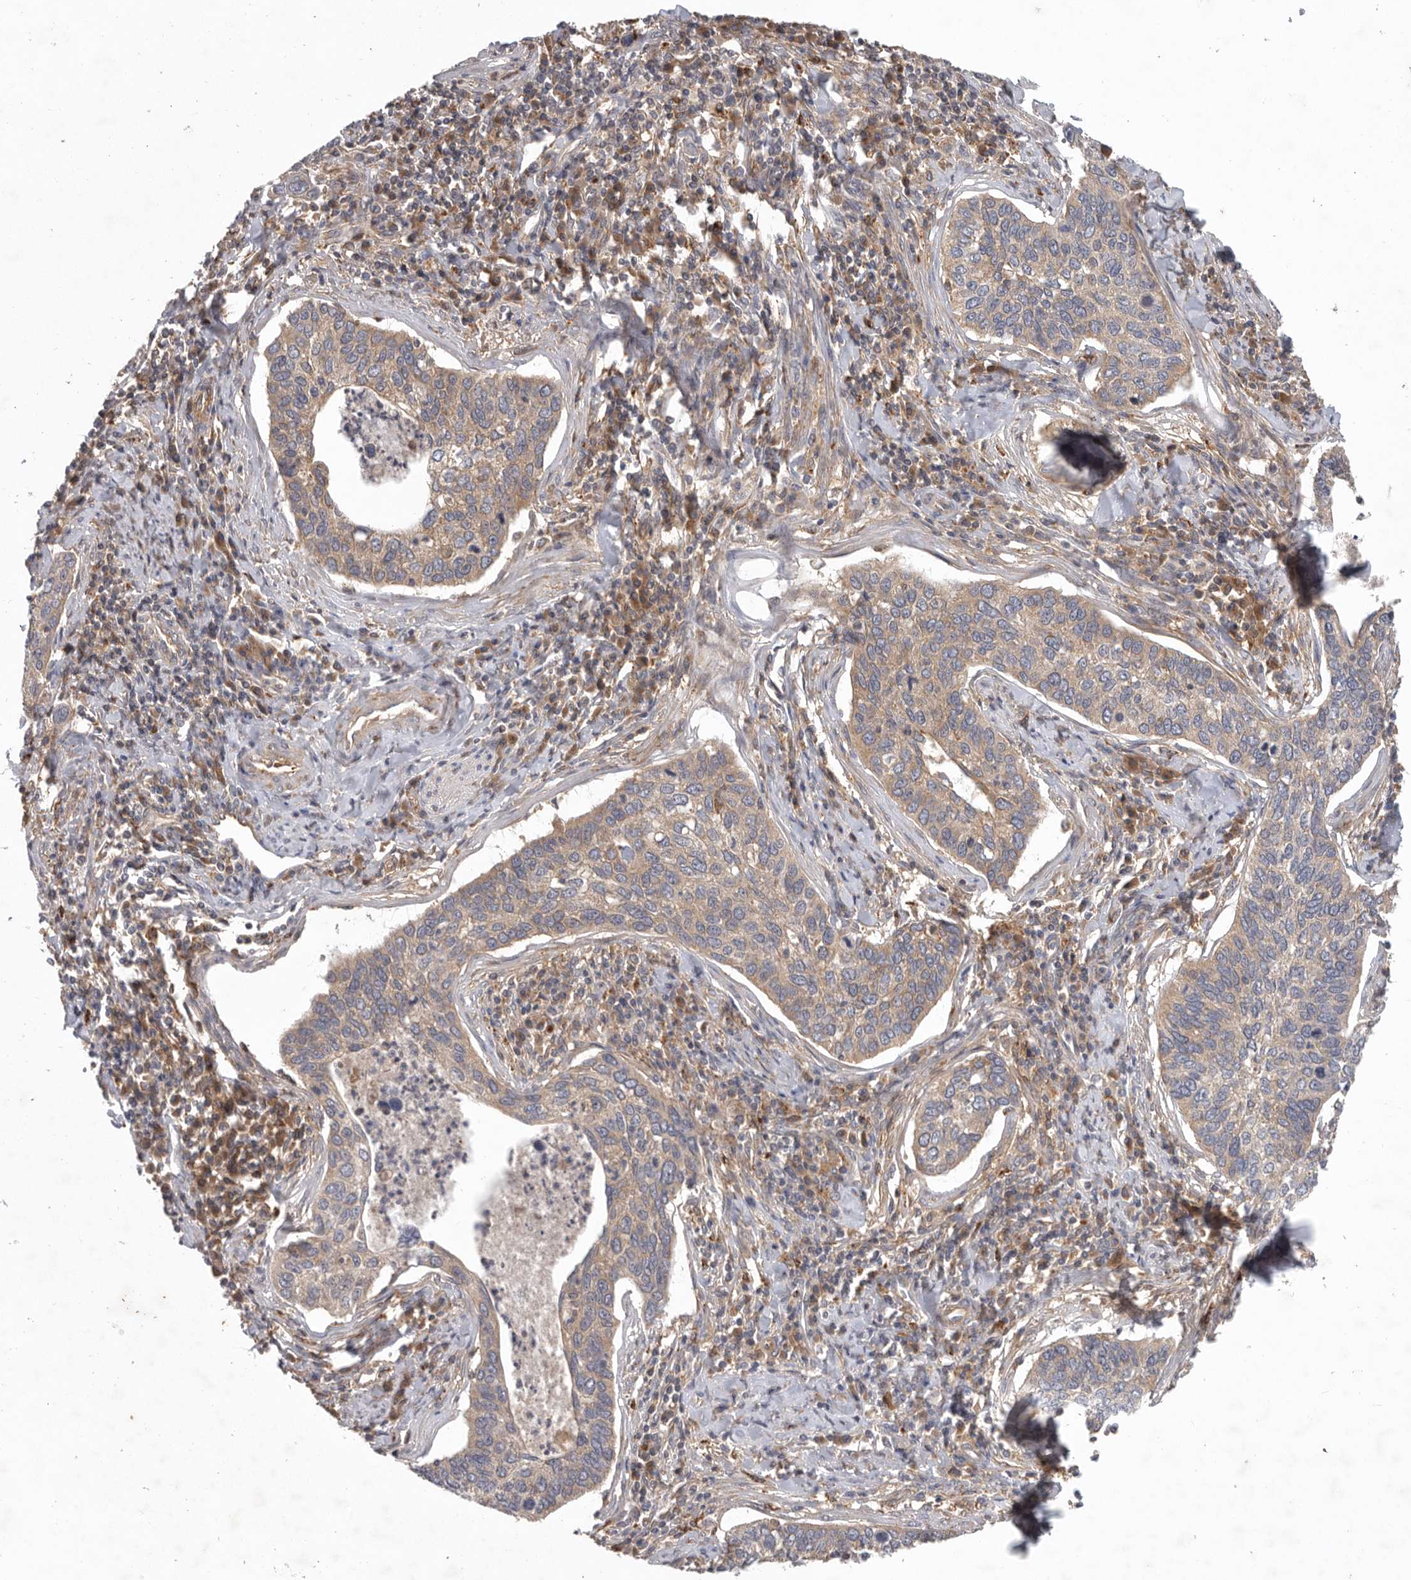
{"staining": {"intensity": "weak", "quantity": ">75%", "location": "cytoplasmic/membranous"}, "tissue": "cervical cancer", "cell_type": "Tumor cells", "image_type": "cancer", "snomed": [{"axis": "morphology", "description": "Squamous cell carcinoma, NOS"}, {"axis": "topography", "description": "Cervix"}], "caption": "Cervical cancer stained with a brown dye displays weak cytoplasmic/membranous positive staining in approximately >75% of tumor cells.", "gene": "C1orf109", "patient": {"sex": "female", "age": 53}}